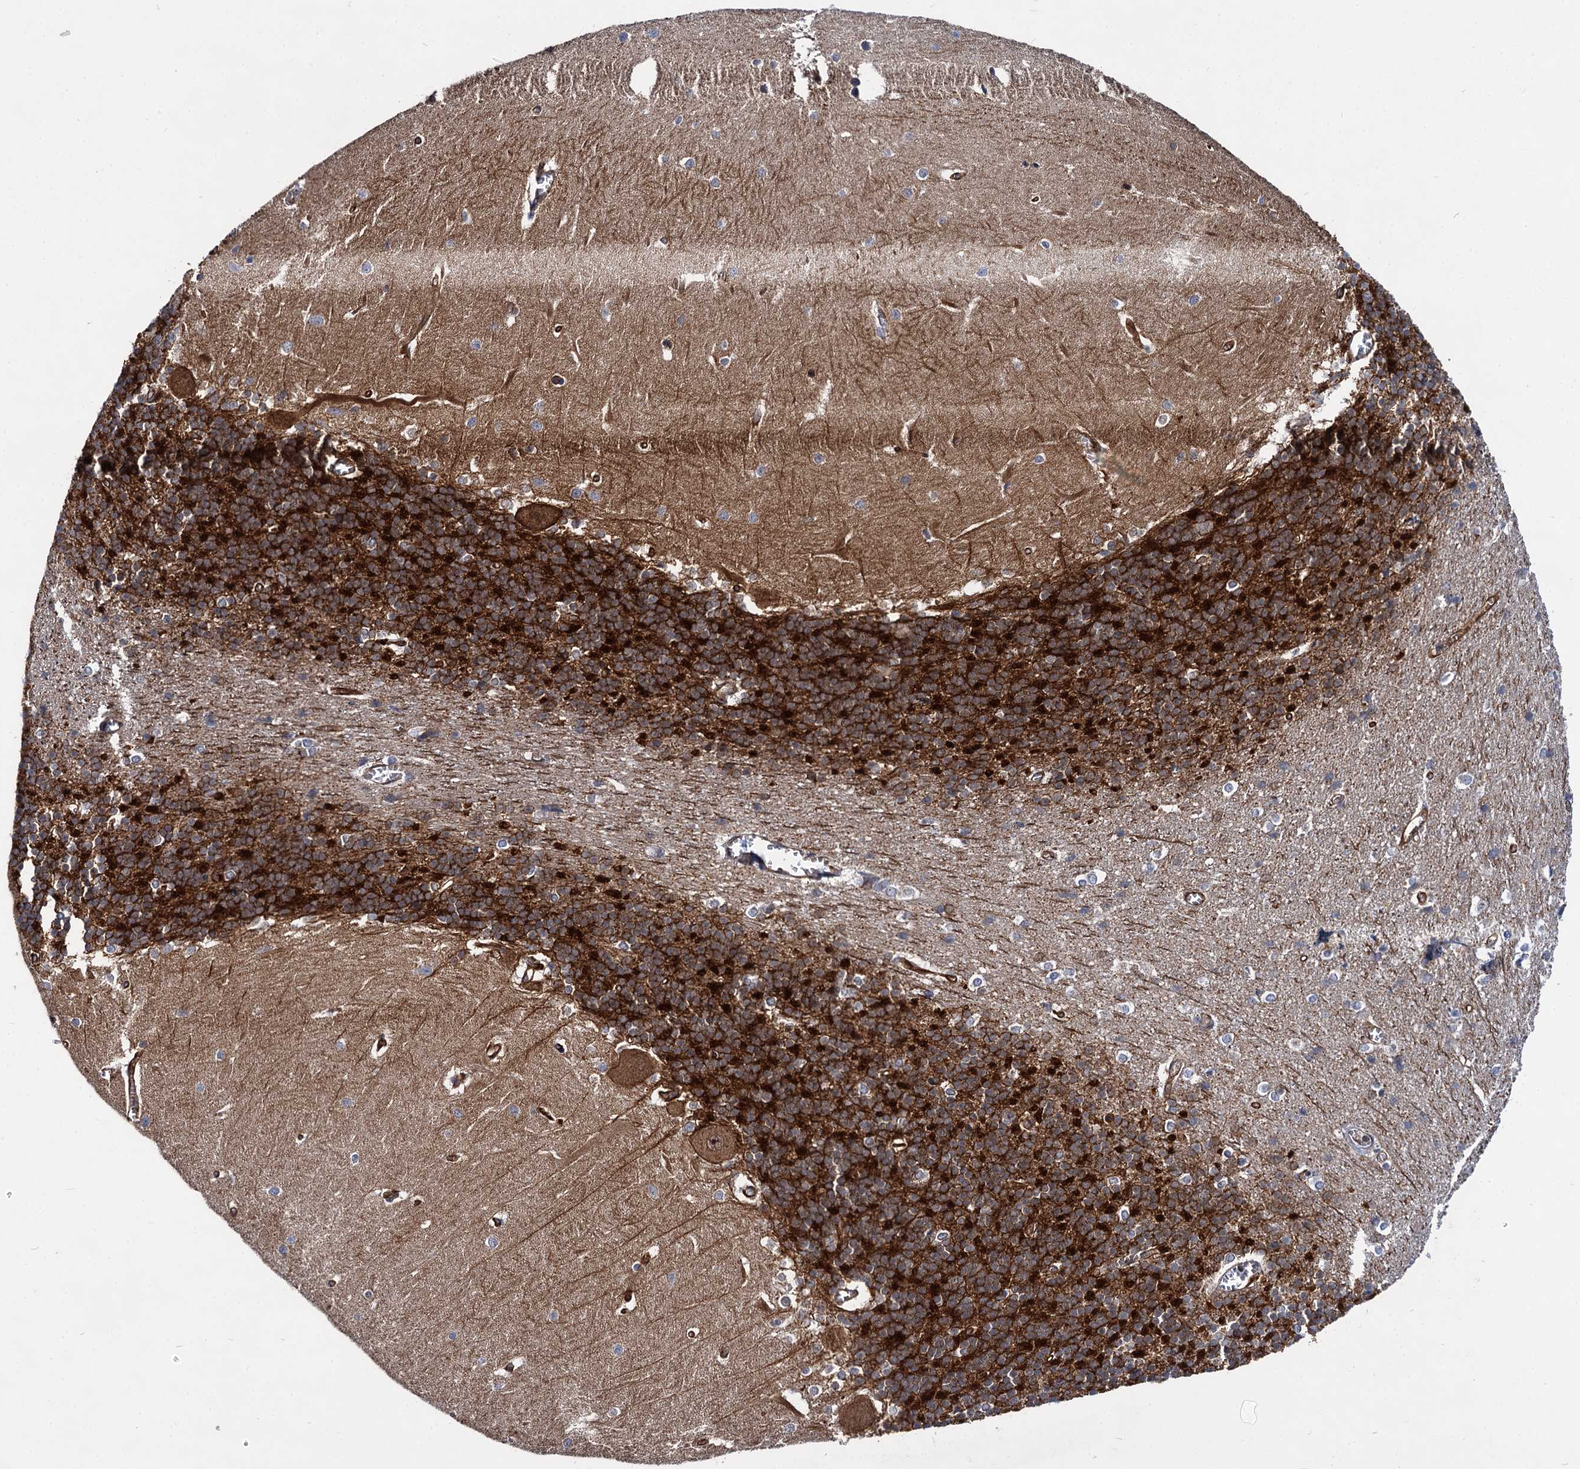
{"staining": {"intensity": "strong", "quantity": "25%-75%", "location": "cytoplasmic/membranous"}, "tissue": "cerebellum", "cell_type": "Cells in granular layer", "image_type": "normal", "snomed": [{"axis": "morphology", "description": "Normal tissue, NOS"}, {"axis": "topography", "description": "Cerebellum"}], "caption": "Brown immunohistochemical staining in normal human cerebellum displays strong cytoplasmic/membranous expression in approximately 25%-75% of cells in granular layer.", "gene": "ABLIM1", "patient": {"sex": "male", "age": 37}}